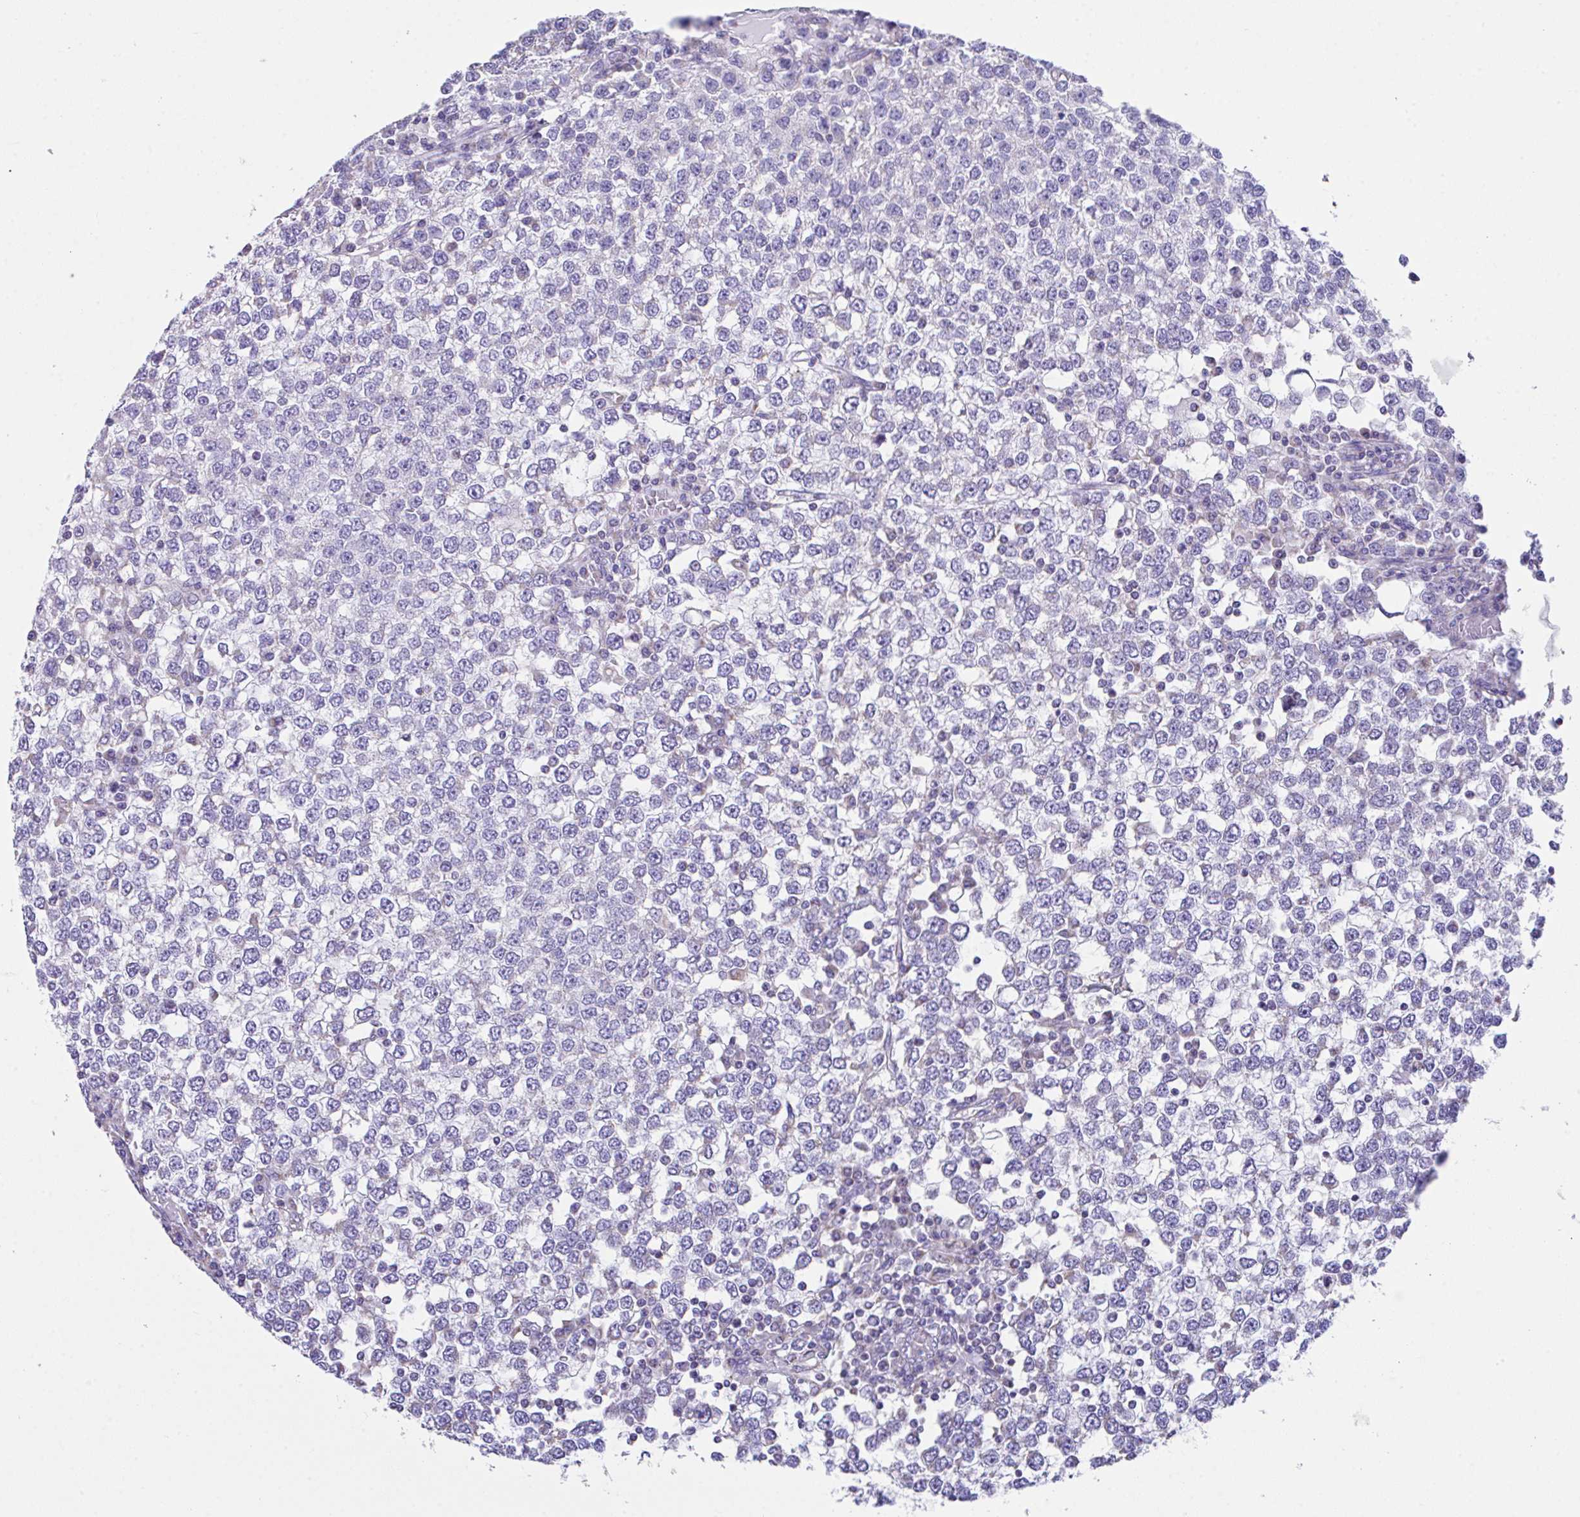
{"staining": {"intensity": "negative", "quantity": "none", "location": "none"}, "tissue": "testis cancer", "cell_type": "Tumor cells", "image_type": "cancer", "snomed": [{"axis": "morphology", "description": "Seminoma, NOS"}, {"axis": "topography", "description": "Testis"}], "caption": "Testis seminoma stained for a protein using IHC reveals no positivity tumor cells.", "gene": "NLRP8", "patient": {"sex": "male", "age": 65}}